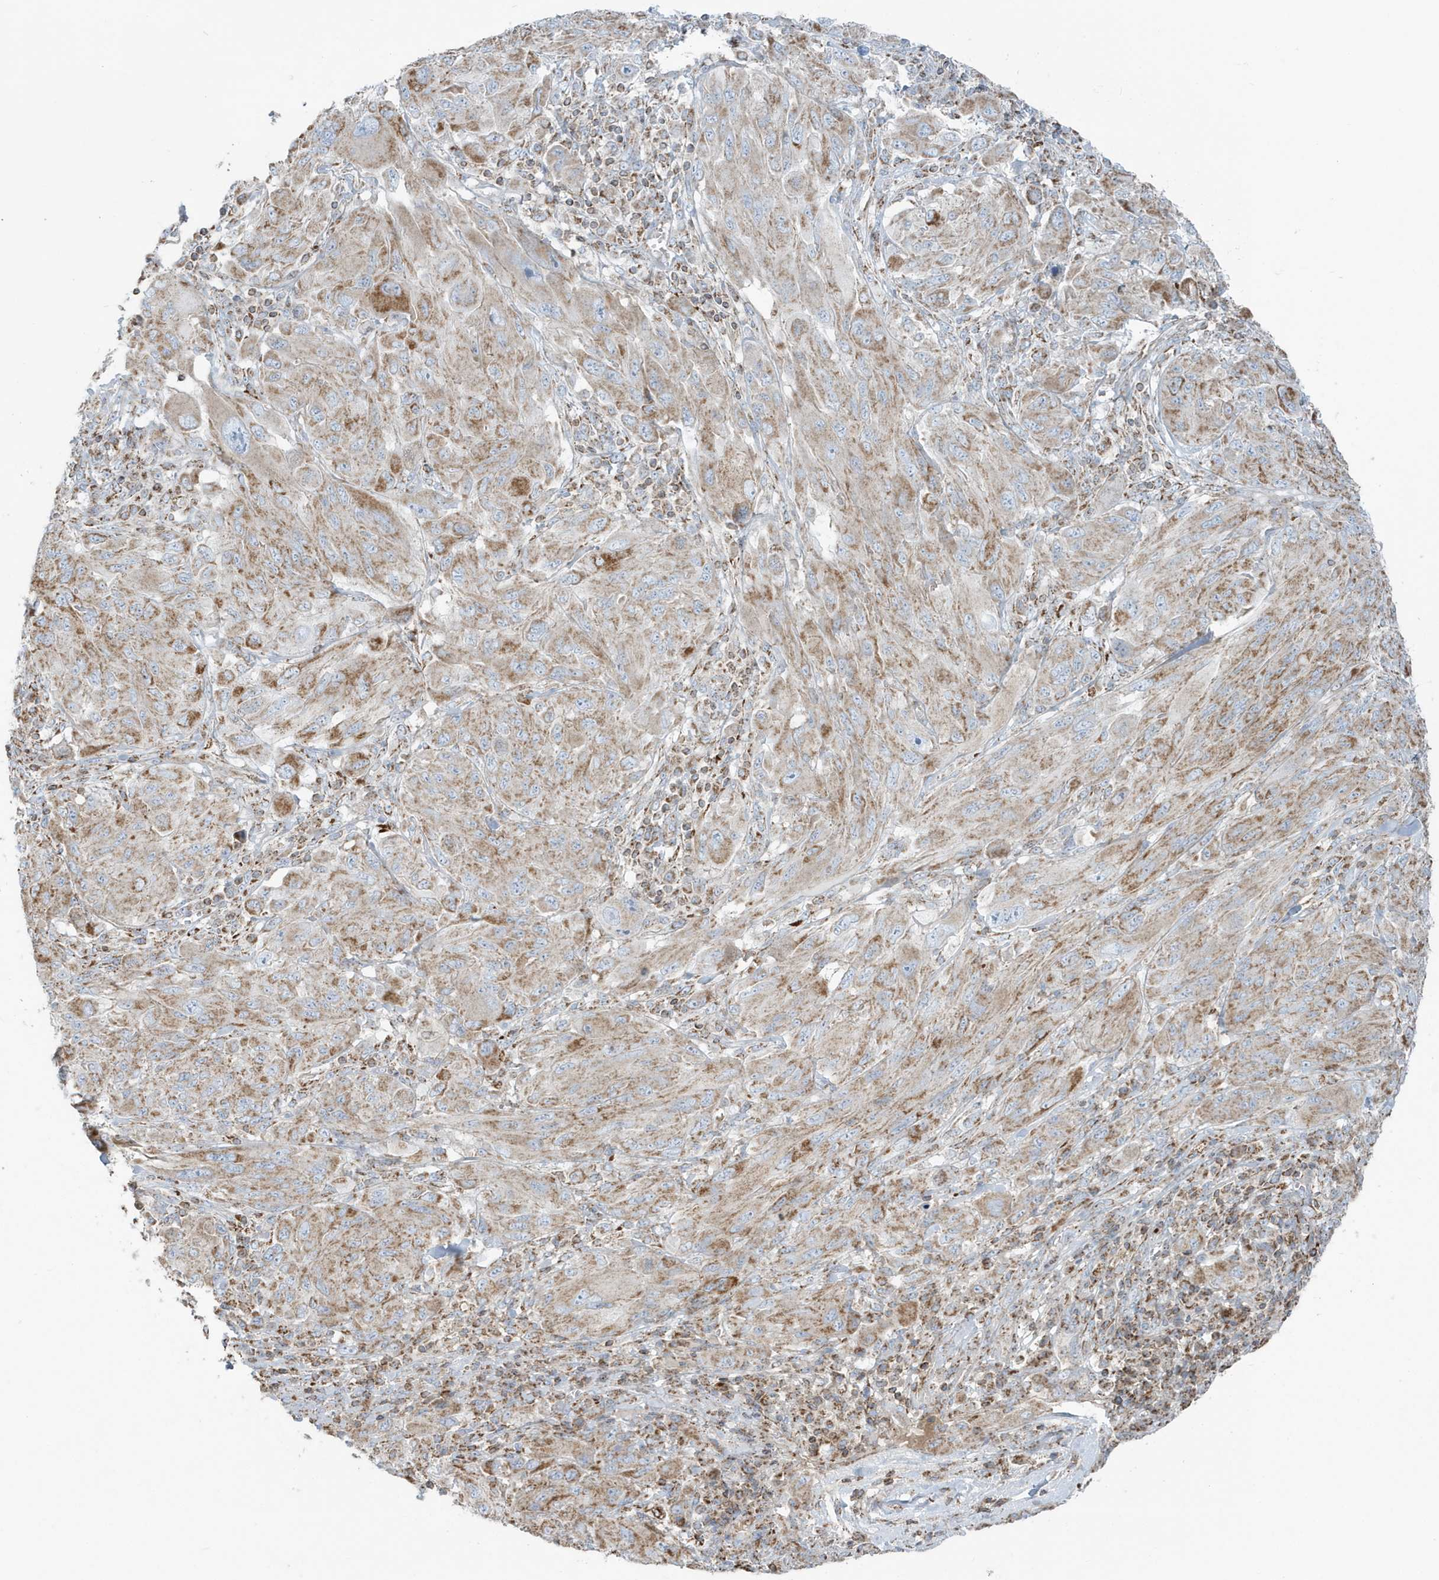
{"staining": {"intensity": "moderate", "quantity": ">75%", "location": "cytoplasmic/membranous"}, "tissue": "melanoma", "cell_type": "Tumor cells", "image_type": "cancer", "snomed": [{"axis": "morphology", "description": "Malignant melanoma, NOS"}, {"axis": "topography", "description": "Skin"}], "caption": "DAB (3,3'-diaminobenzidine) immunohistochemical staining of human melanoma demonstrates moderate cytoplasmic/membranous protein expression in about >75% of tumor cells.", "gene": "RAB11FIP3", "patient": {"sex": "female", "age": 91}}